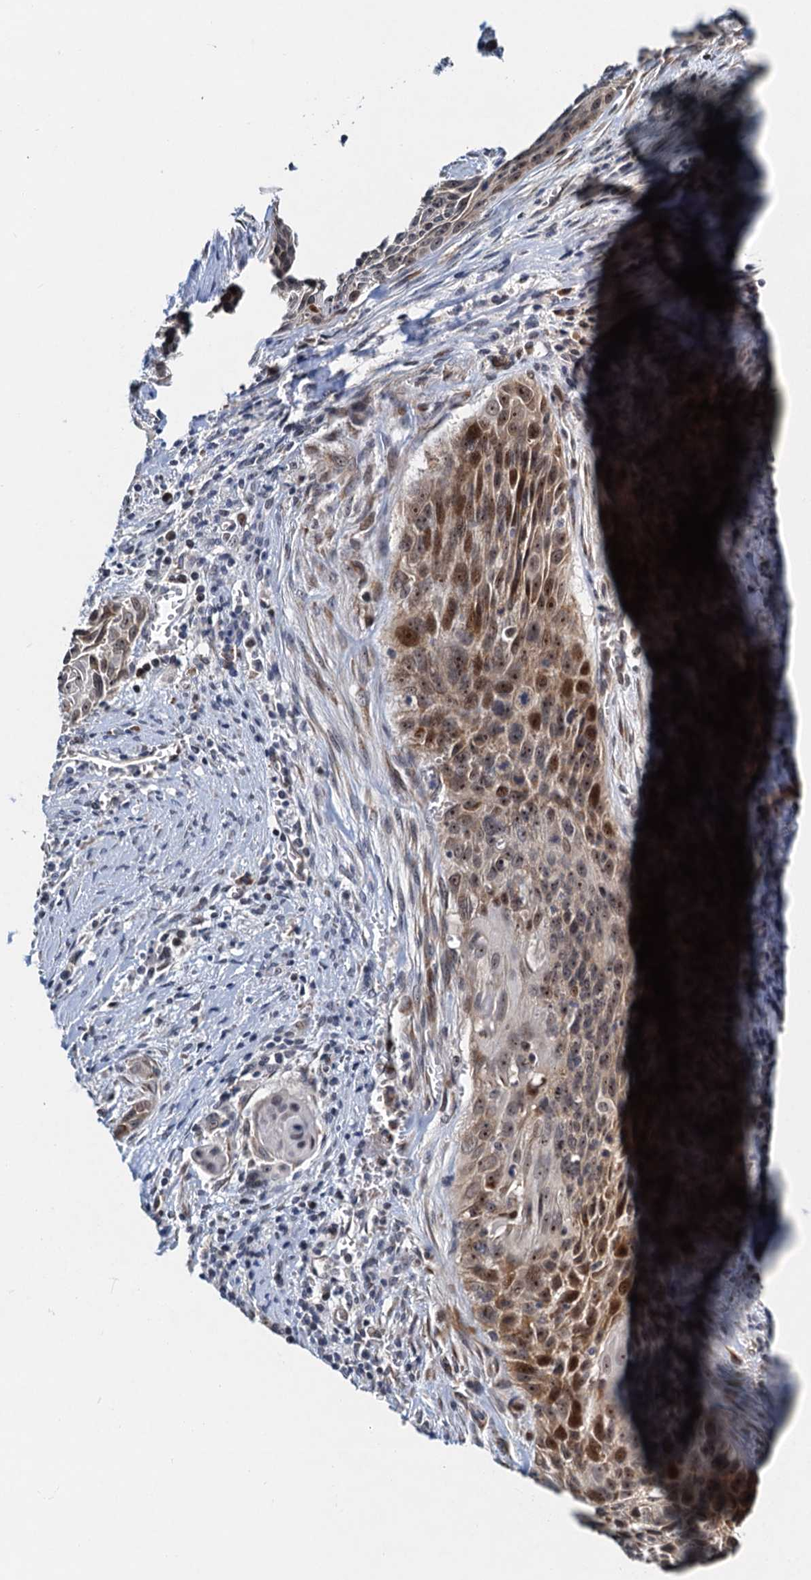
{"staining": {"intensity": "moderate", "quantity": "25%-75%", "location": "cytoplasmic/membranous"}, "tissue": "cervical cancer", "cell_type": "Tumor cells", "image_type": "cancer", "snomed": [{"axis": "morphology", "description": "Squamous cell carcinoma, NOS"}, {"axis": "topography", "description": "Cervix"}], "caption": "Moderate cytoplasmic/membranous staining is appreciated in about 25%-75% of tumor cells in cervical cancer (squamous cell carcinoma). (Stains: DAB in brown, nuclei in blue, Microscopy: brightfield microscopy at high magnification).", "gene": "DNAJC21", "patient": {"sex": "female", "age": 55}}